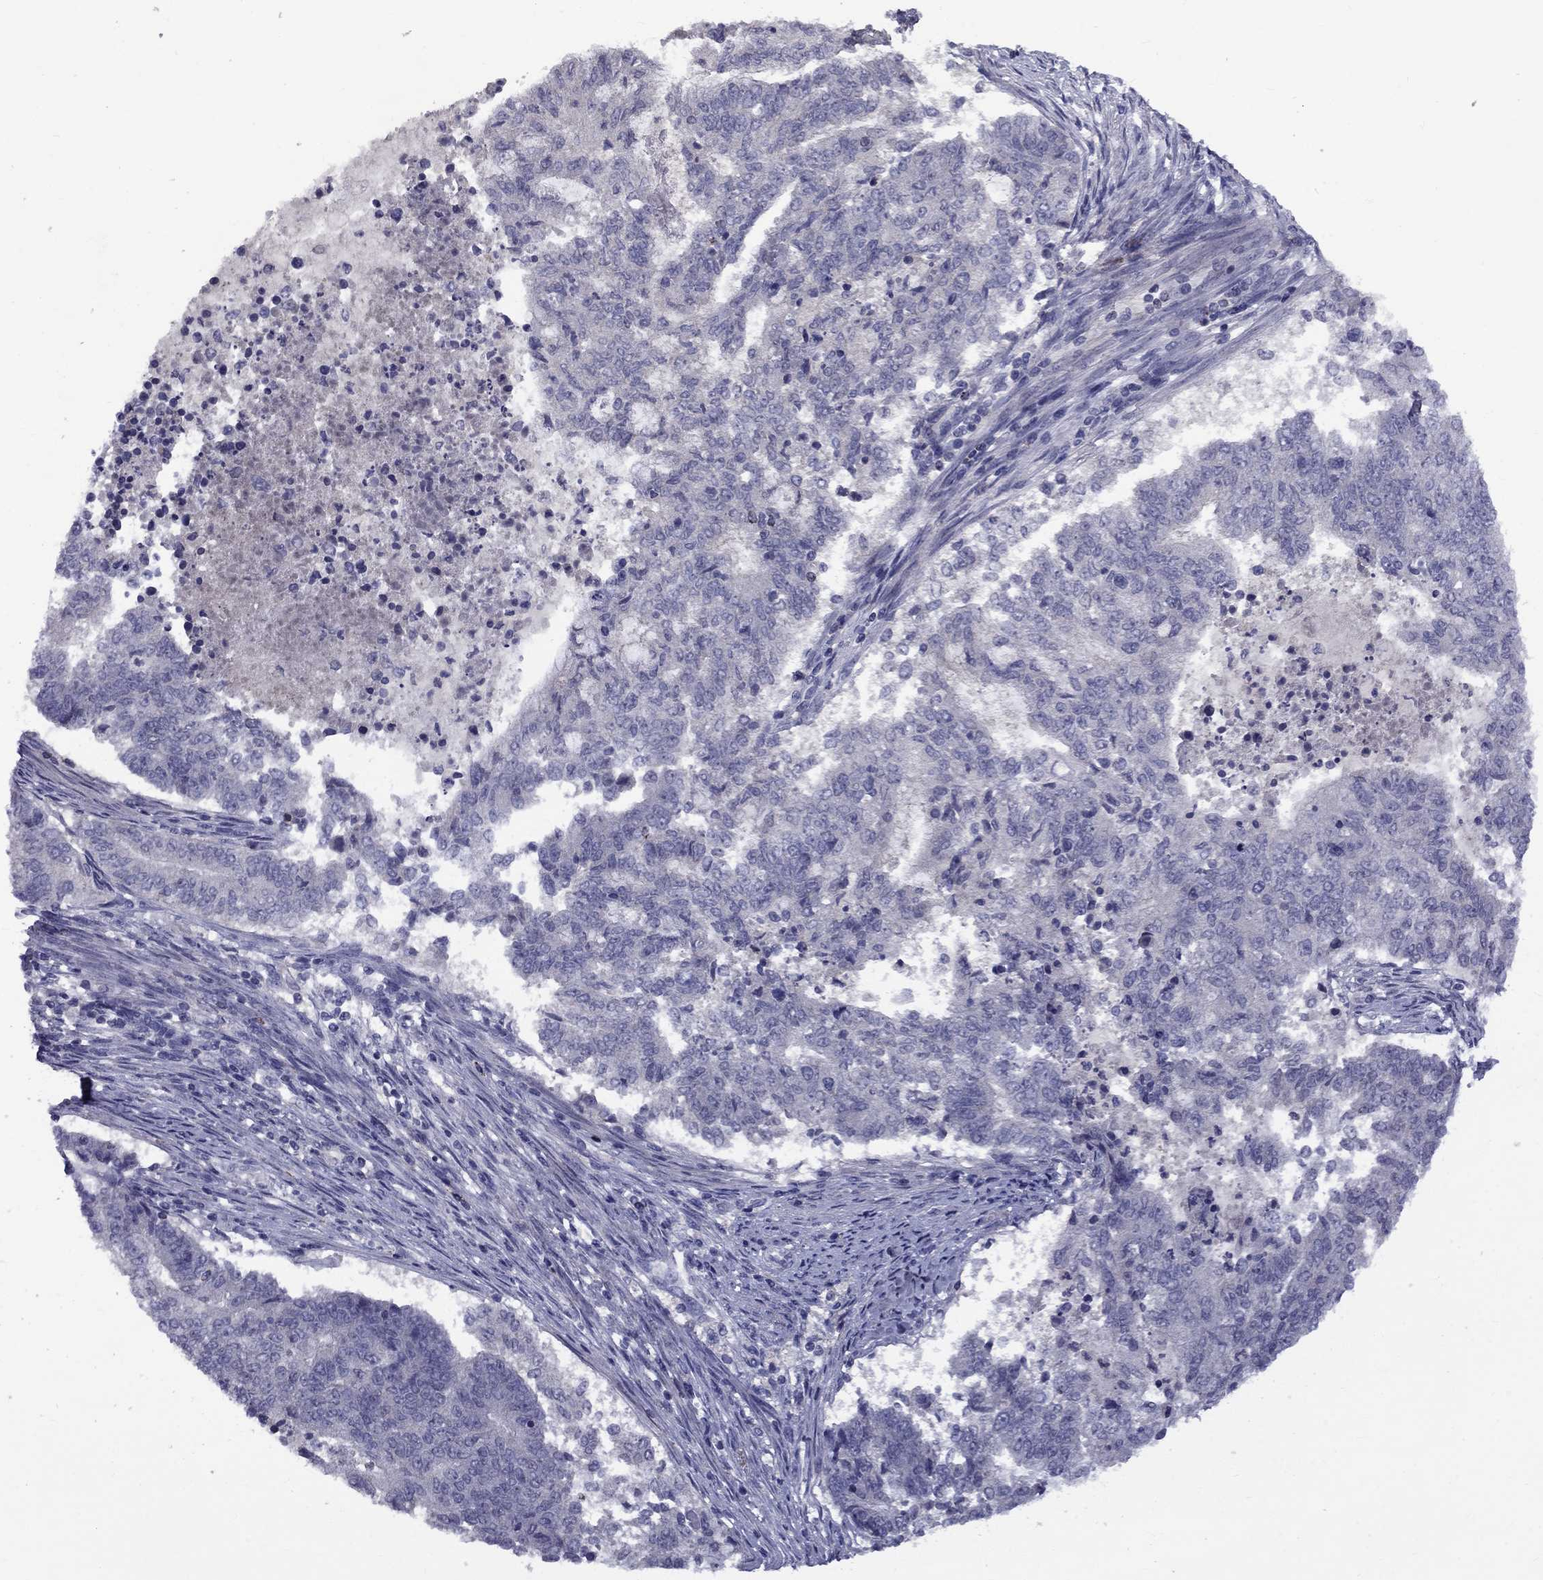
{"staining": {"intensity": "negative", "quantity": "none", "location": "none"}, "tissue": "endometrial cancer", "cell_type": "Tumor cells", "image_type": "cancer", "snomed": [{"axis": "morphology", "description": "Adenocarcinoma, NOS"}, {"axis": "topography", "description": "Endometrium"}], "caption": "Tumor cells are negative for brown protein staining in endometrial cancer (adenocarcinoma).", "gene": "SNTA1", "patient": {"sex": "female", "age": 65}}